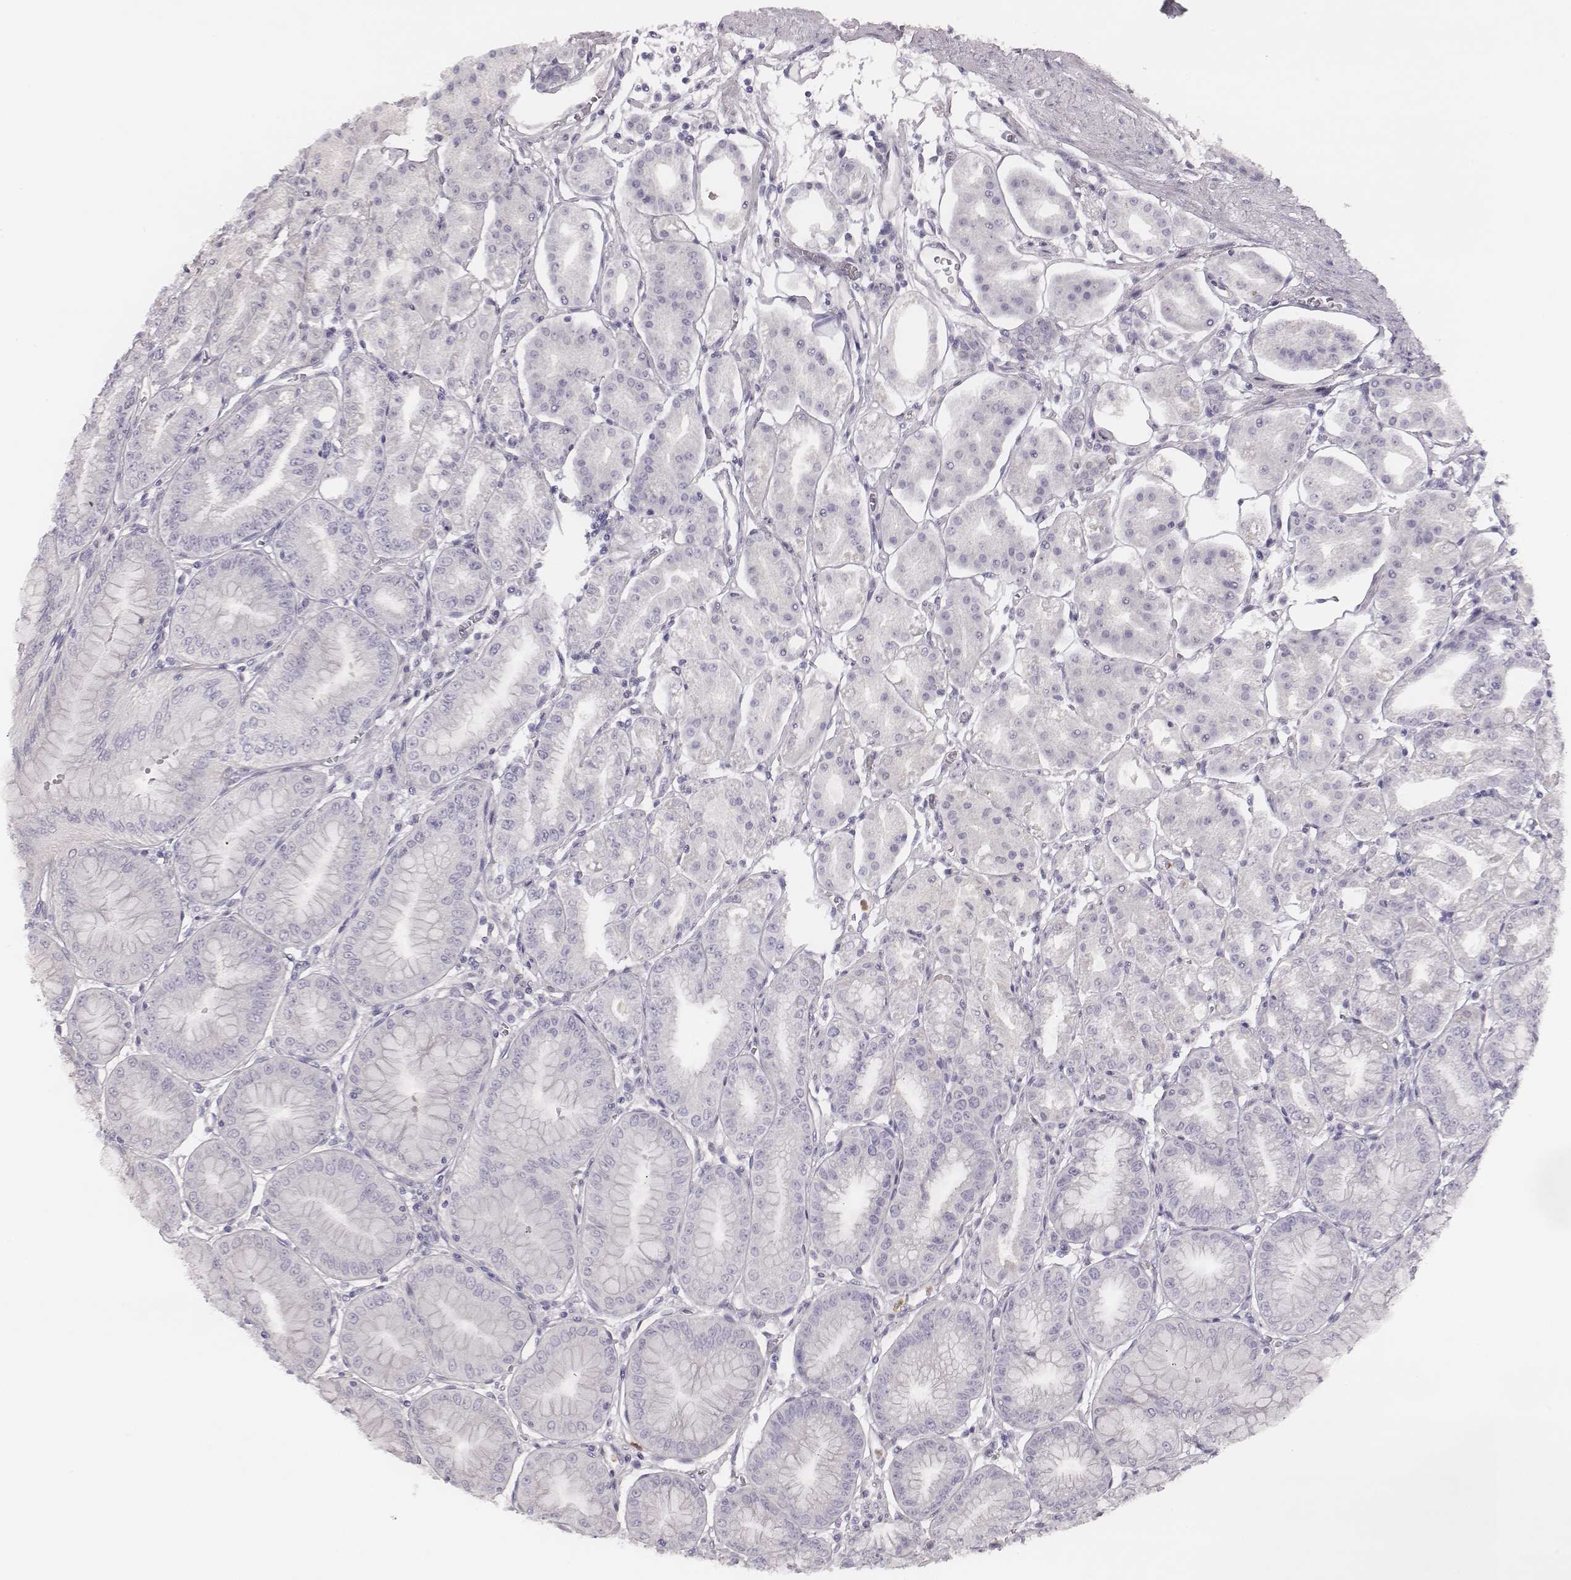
{"staining": {"intensity": "negative", "quantity": "none", "location": "none"}, "tissue": "stomach", "cell_type": "Glandular cells", "image_type": "normal", "snomed": [{"axis": "morphology", "description": "Normal tissue, NOS"}, {"axis": "topography", "description": "Stomach, lower"}], "caption": "Immunohistochemistry (IHC) of benign human stomach exhibits no expression in glandular cells. (Immunohistochemistry, brightfield microscopy, high magnification).", "gene": "KCNJ12", "patient": {"sex": "male", "age": 71}}